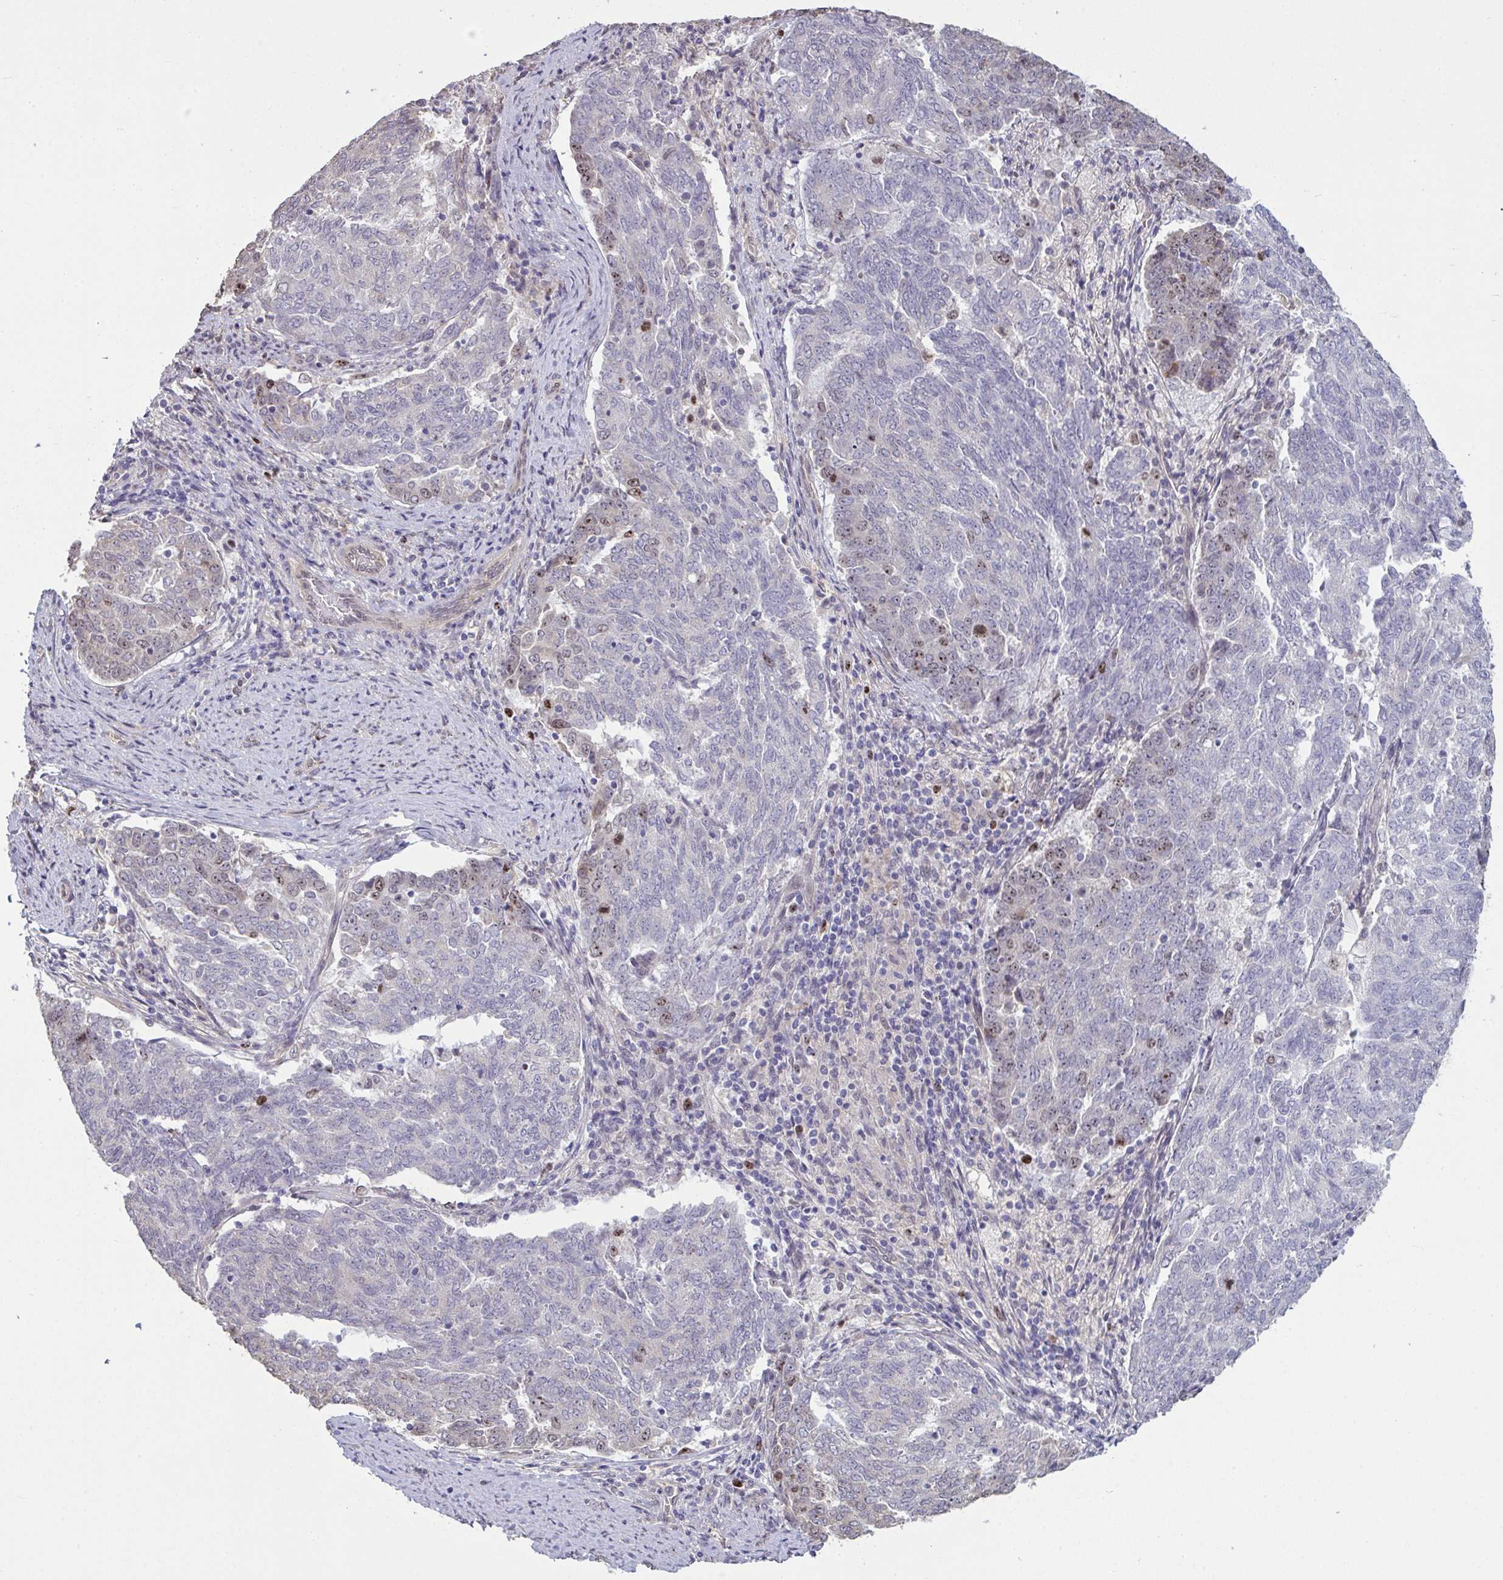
{"staining": {"intensity": "weak", "quantity": "<25%", "location": "nuclear"}, "tissue": "endometrial cancer", "cell_type": "Tumor cells", "image_type": "cancer", "snomed": [{"axis": "morphology", "description": "Adenocarcinoma, NOS"}, {"axis": "topography", "description": "Endometrium"}], "caption": "Human endometrial cancer (adenocarcinoma) stained for a protein using immunohistochemistry (IHC) exhibits no staining in tumor cells.", "gene": "SETD7", "patient": {"sex": "female", "age": 80}}